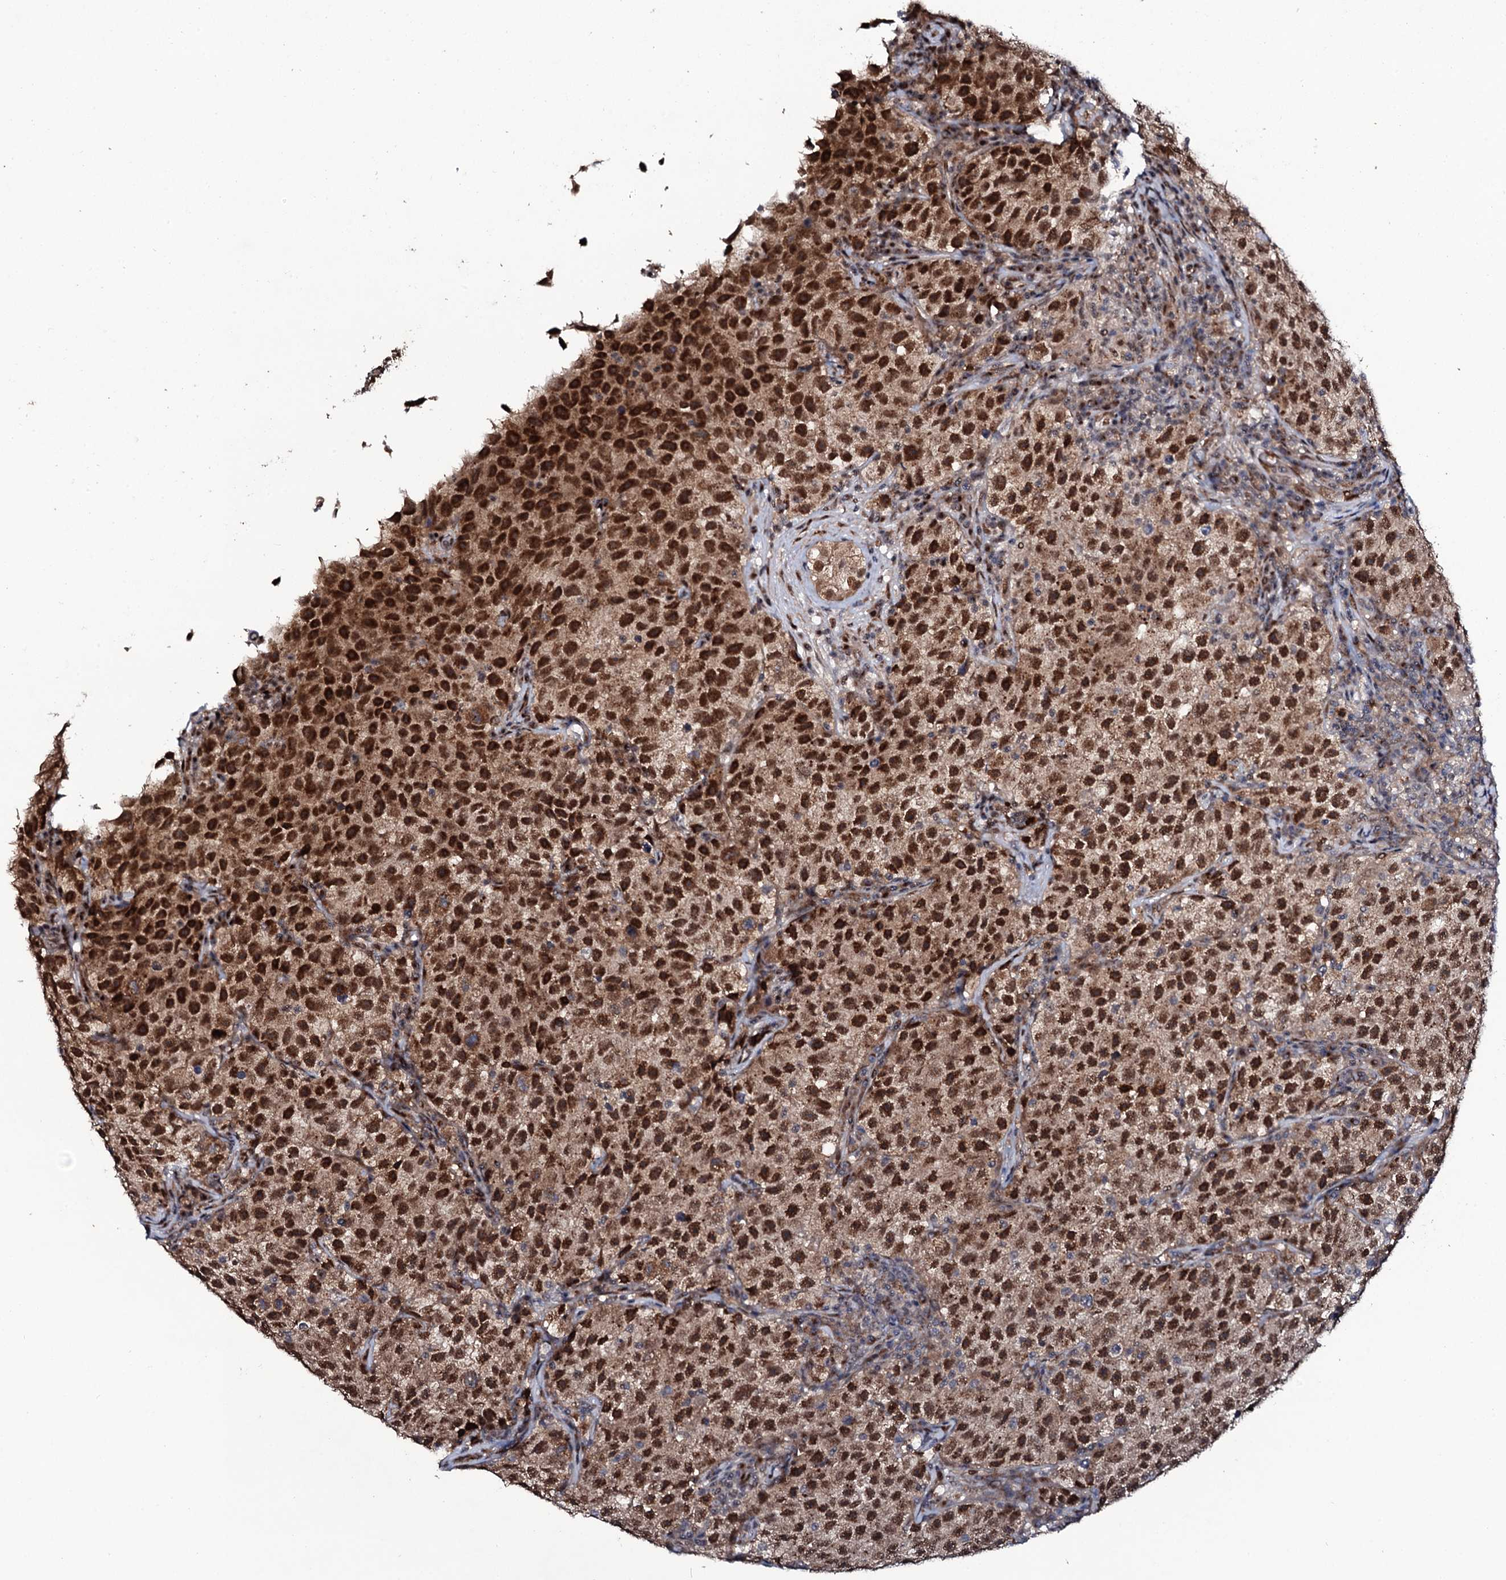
{"staining": {"intensity": "strong", "quantity": ">75%", "location": "nuclear"}, "tissue": "testis cancer", "cell_type": "Tumor cells", "image_type": "cancer", "snomed": [{"axis": "morphology", "description": "Seminoma, NOS"}, {"axis": "topography", "description": "Testis"}], "caption": "Testis cancer was stained to show a protein in brown. There is high levels of strong nuclear positivity in about >75% of tumor cells.", "gene": "COG6", "patient": {"sex": "male", "age": 22}}